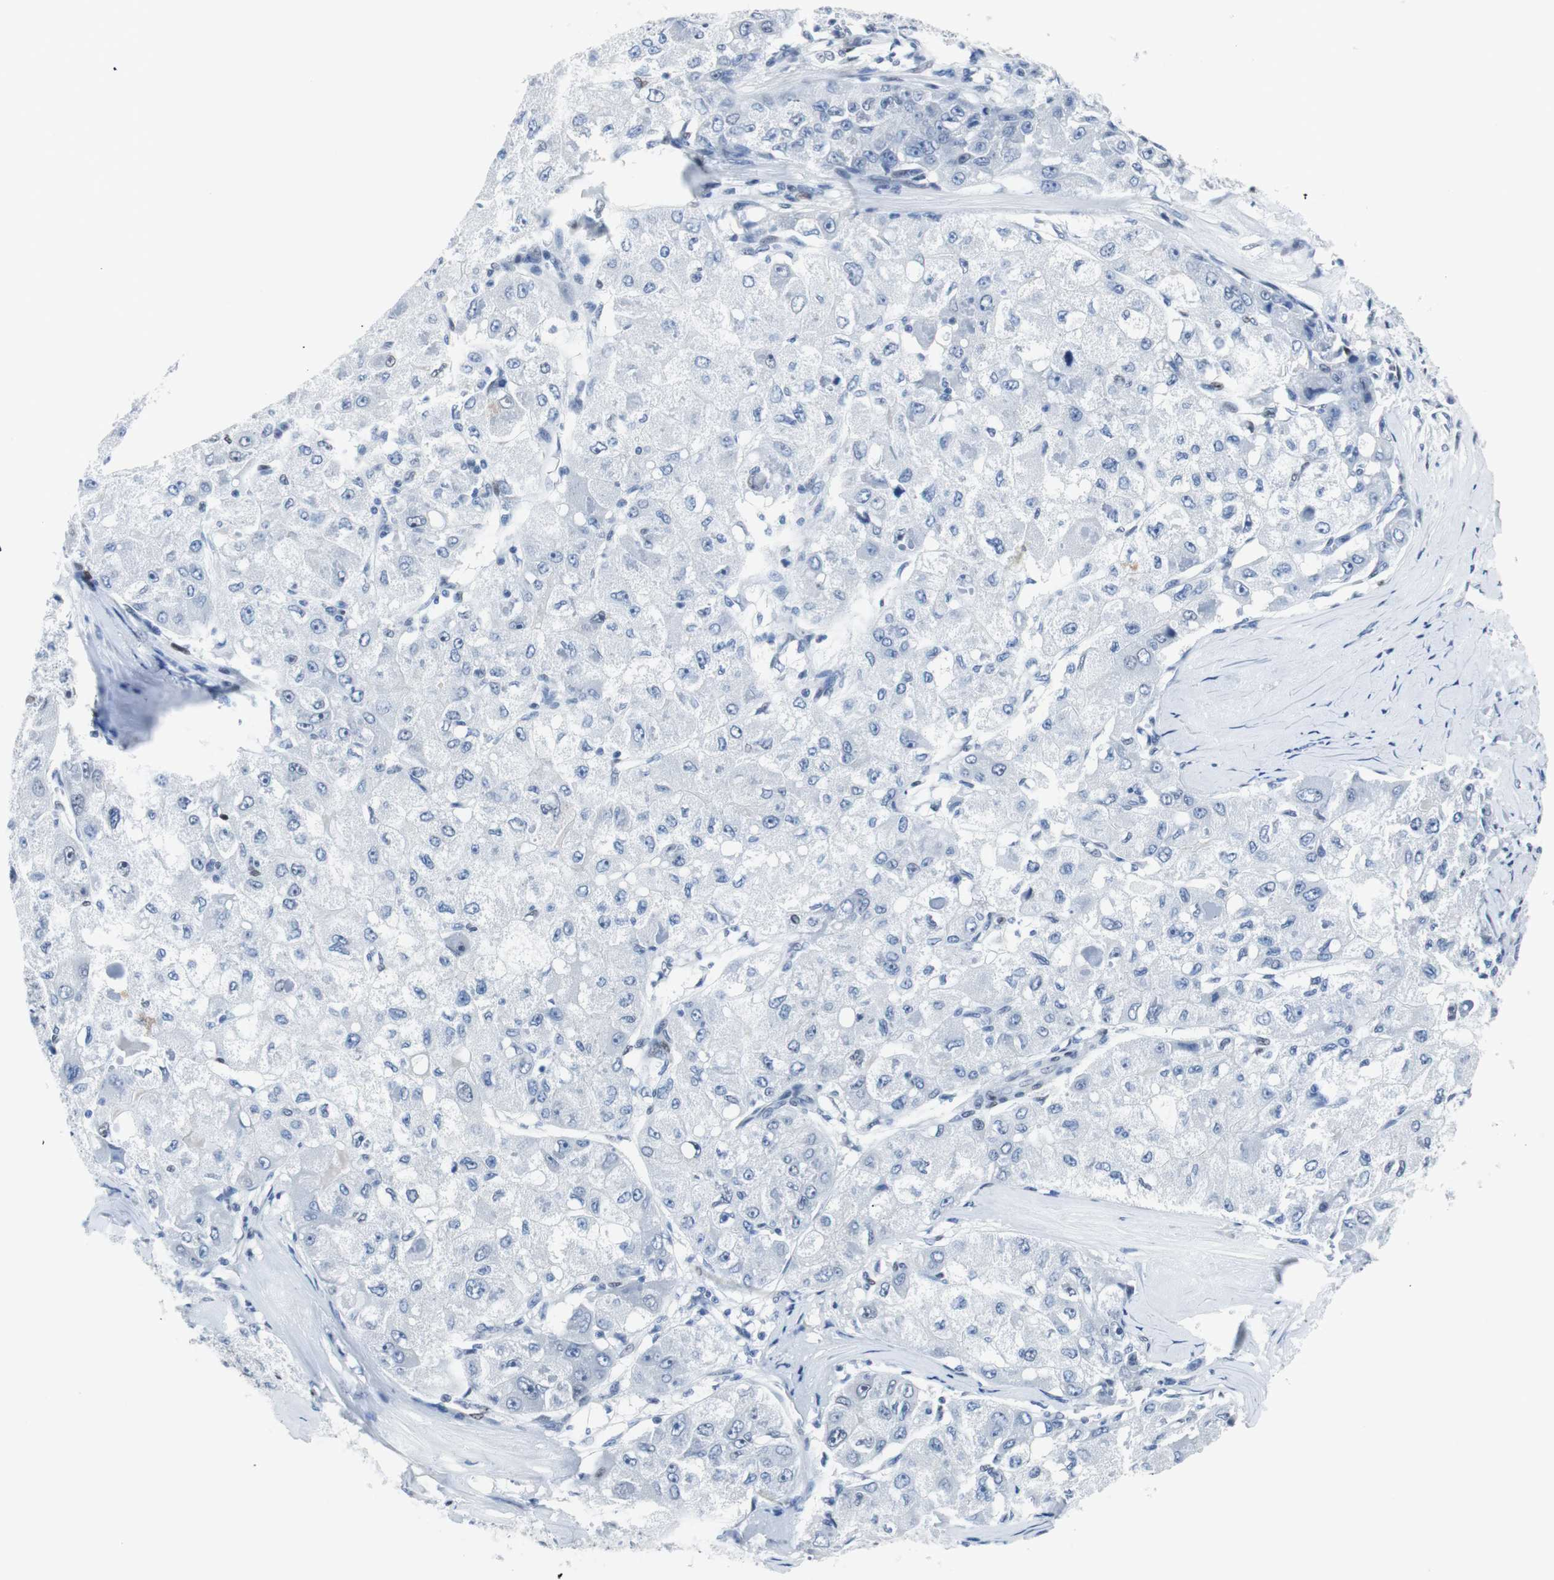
{"staining": {"intensity": "weak", "quantity": "<25%", "location": "nuclear"}, "tissue": "liver cancer", "cell_type": "Tumor cells", "image_type": "cancer", "snomed": [{"axis": "morphology", "description": "Carcinoma, Hepatocellular, NOS"}, {"axis": "topography", "description": "Liver"}], "caption": "The photomicrograph reveals no significant expression in tumor cells of hepatocellular carcinoma (liver).", "gene": "JUN", "patient": {"sex": "male", "age": 80}}